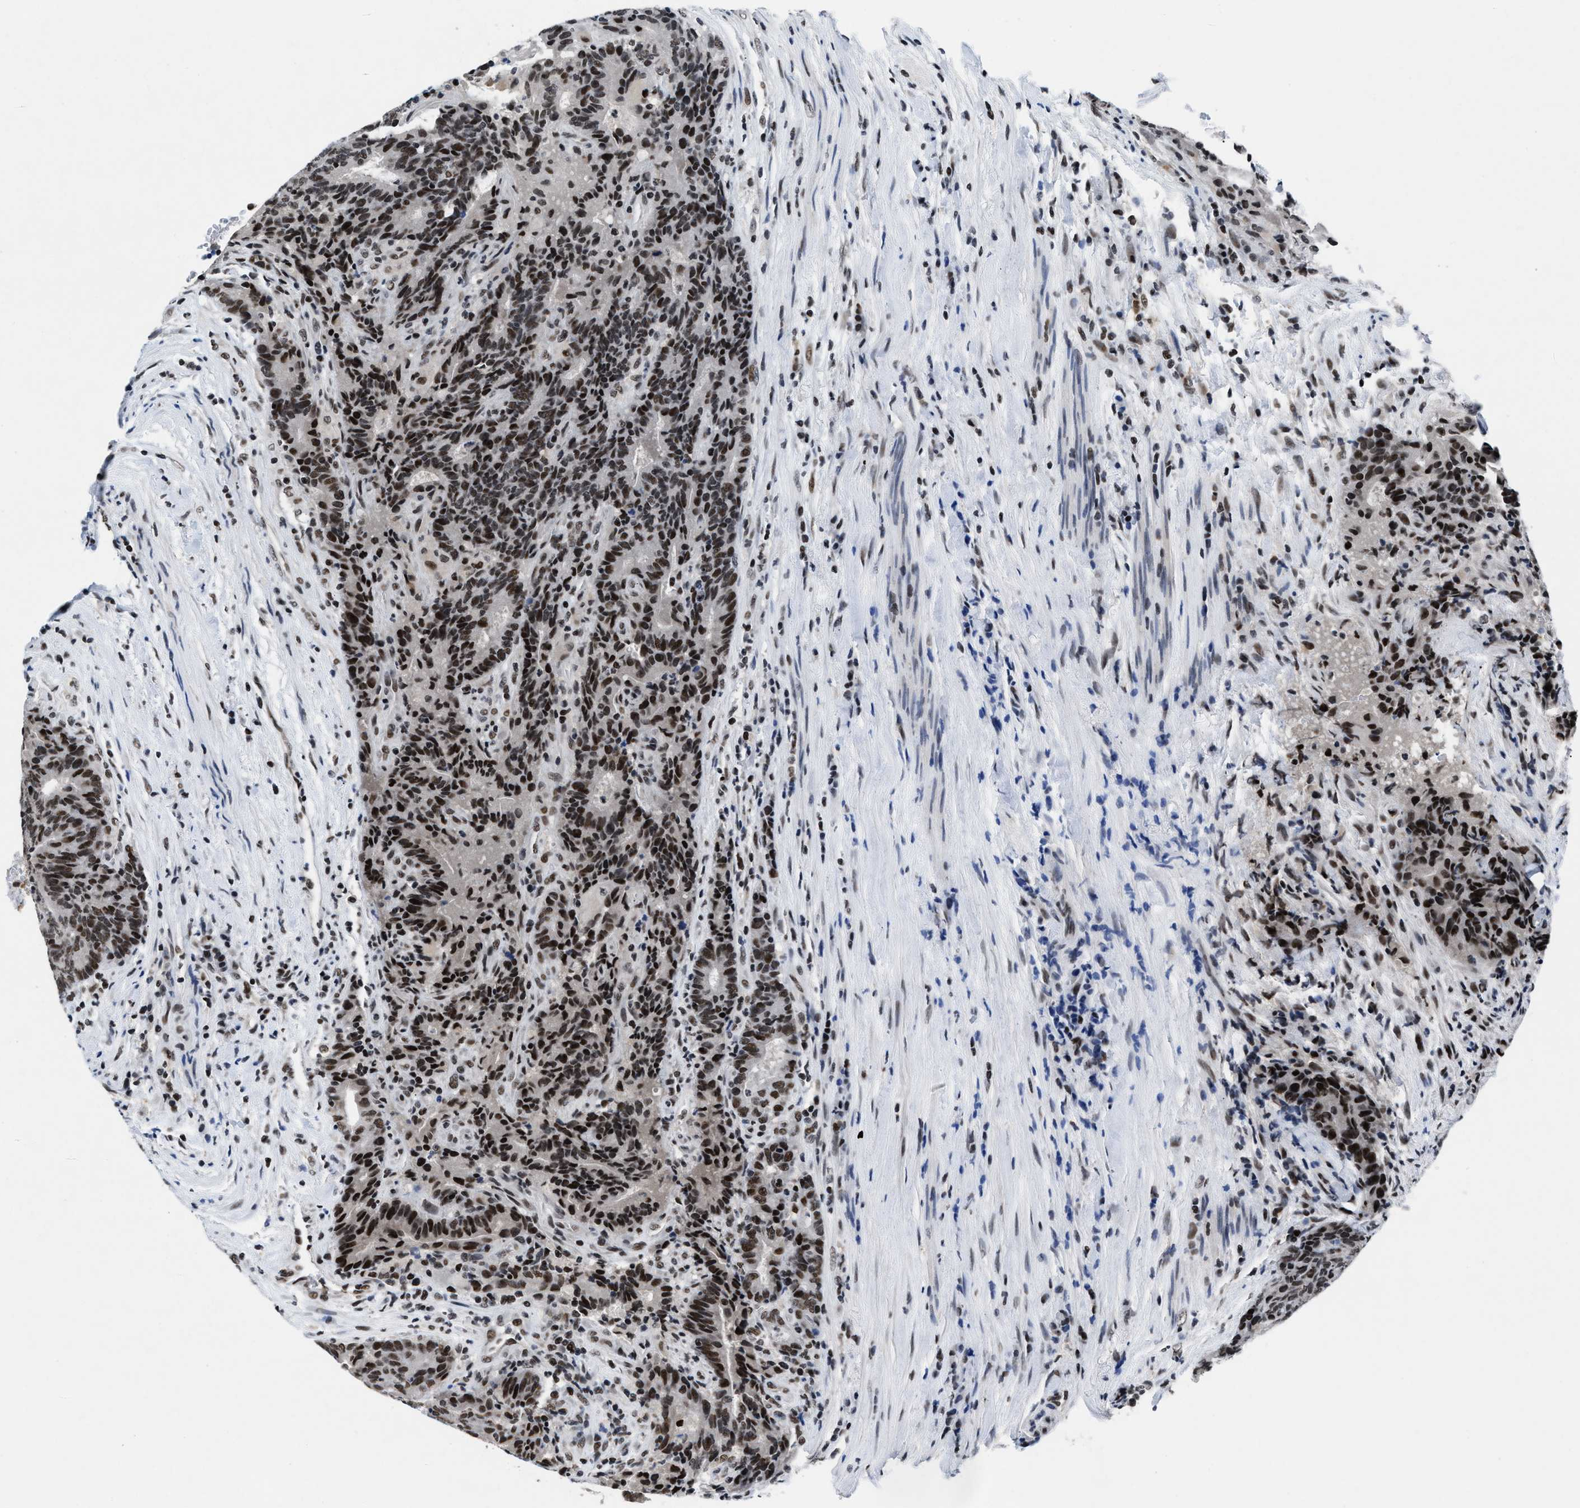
{"staining": {"intensity": "strong", "quantity": ">75%", "location": "nuclear"}, "tissue": "colorectal cancer", "cell_type": "Tumor cells", "image_type": "cancer", "snomed": [{"axis": "morphology", "description": "Normal tissue, NOS"}, {"axis": "morphology", "description": "Adenocarcinoma, NOS"}, {"axis": "topography", "description": "Colon"}], "caption": "High-power microscopy captured an immunohistochemistry micrograph of colorectal cancer, revealing strong nuclear staining in about >75% of tumor cells.", "gene": "WDR81", "patient": {"sex": "female", "age": 75}}